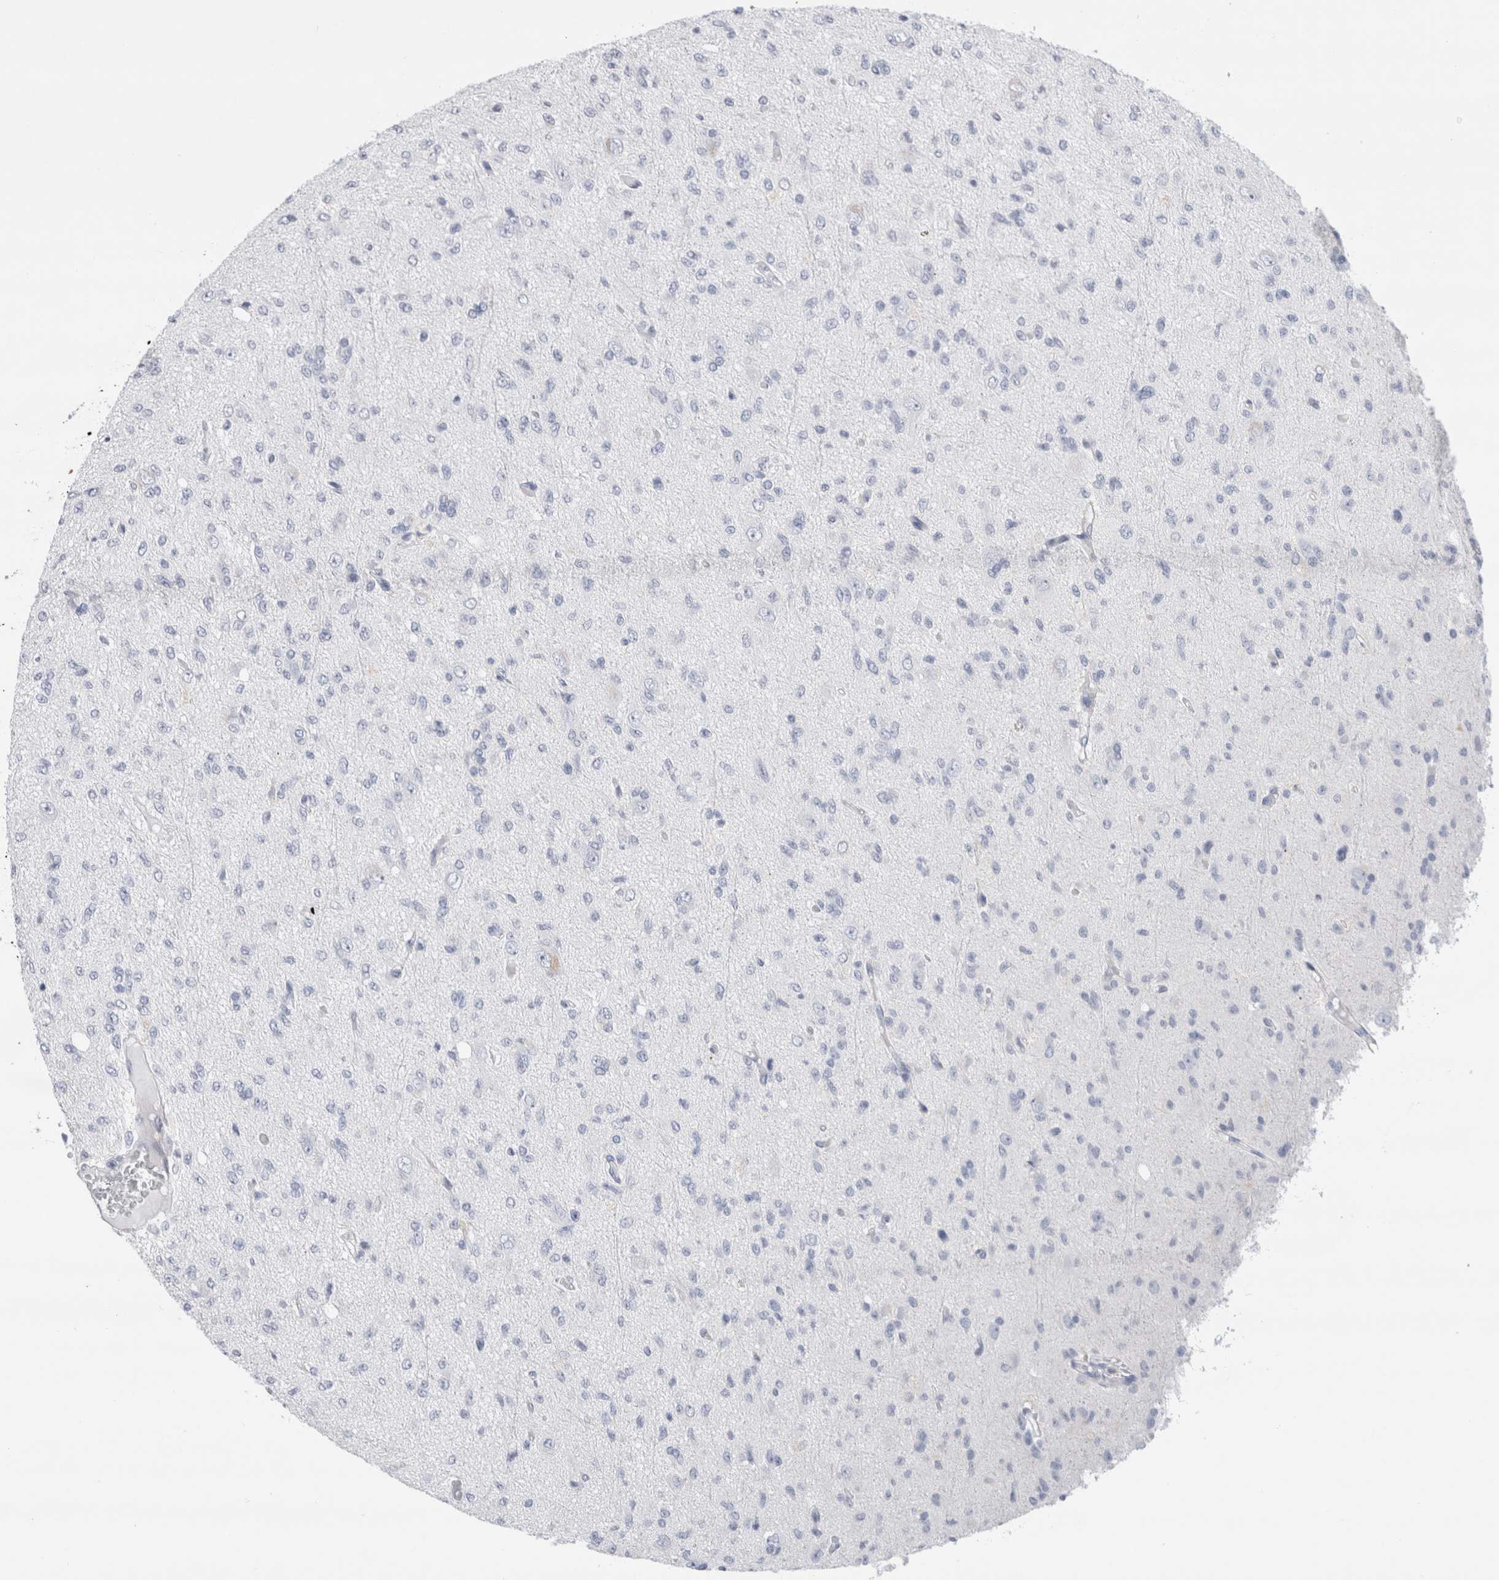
{"staining": {"intensity": "negative", "quantity": "none", "location": "none"}, "tissue": "glioma", "cell_type": "Tumor cells", "image_type": "cancer", "snomed": [{"axis": "morphology", "description": "Glioma, malignant, High grade"}, {"axis": "topography", "description": "Brain"}], "caption": "Immunohistochemistry (IHC) histopathology image of malignant glioma (high-grade) stained for a protein (brown), which reveals no expression in tumor cells.", "gene": "ECHDC2", "patient": {"sex": "female", "age": 59}}